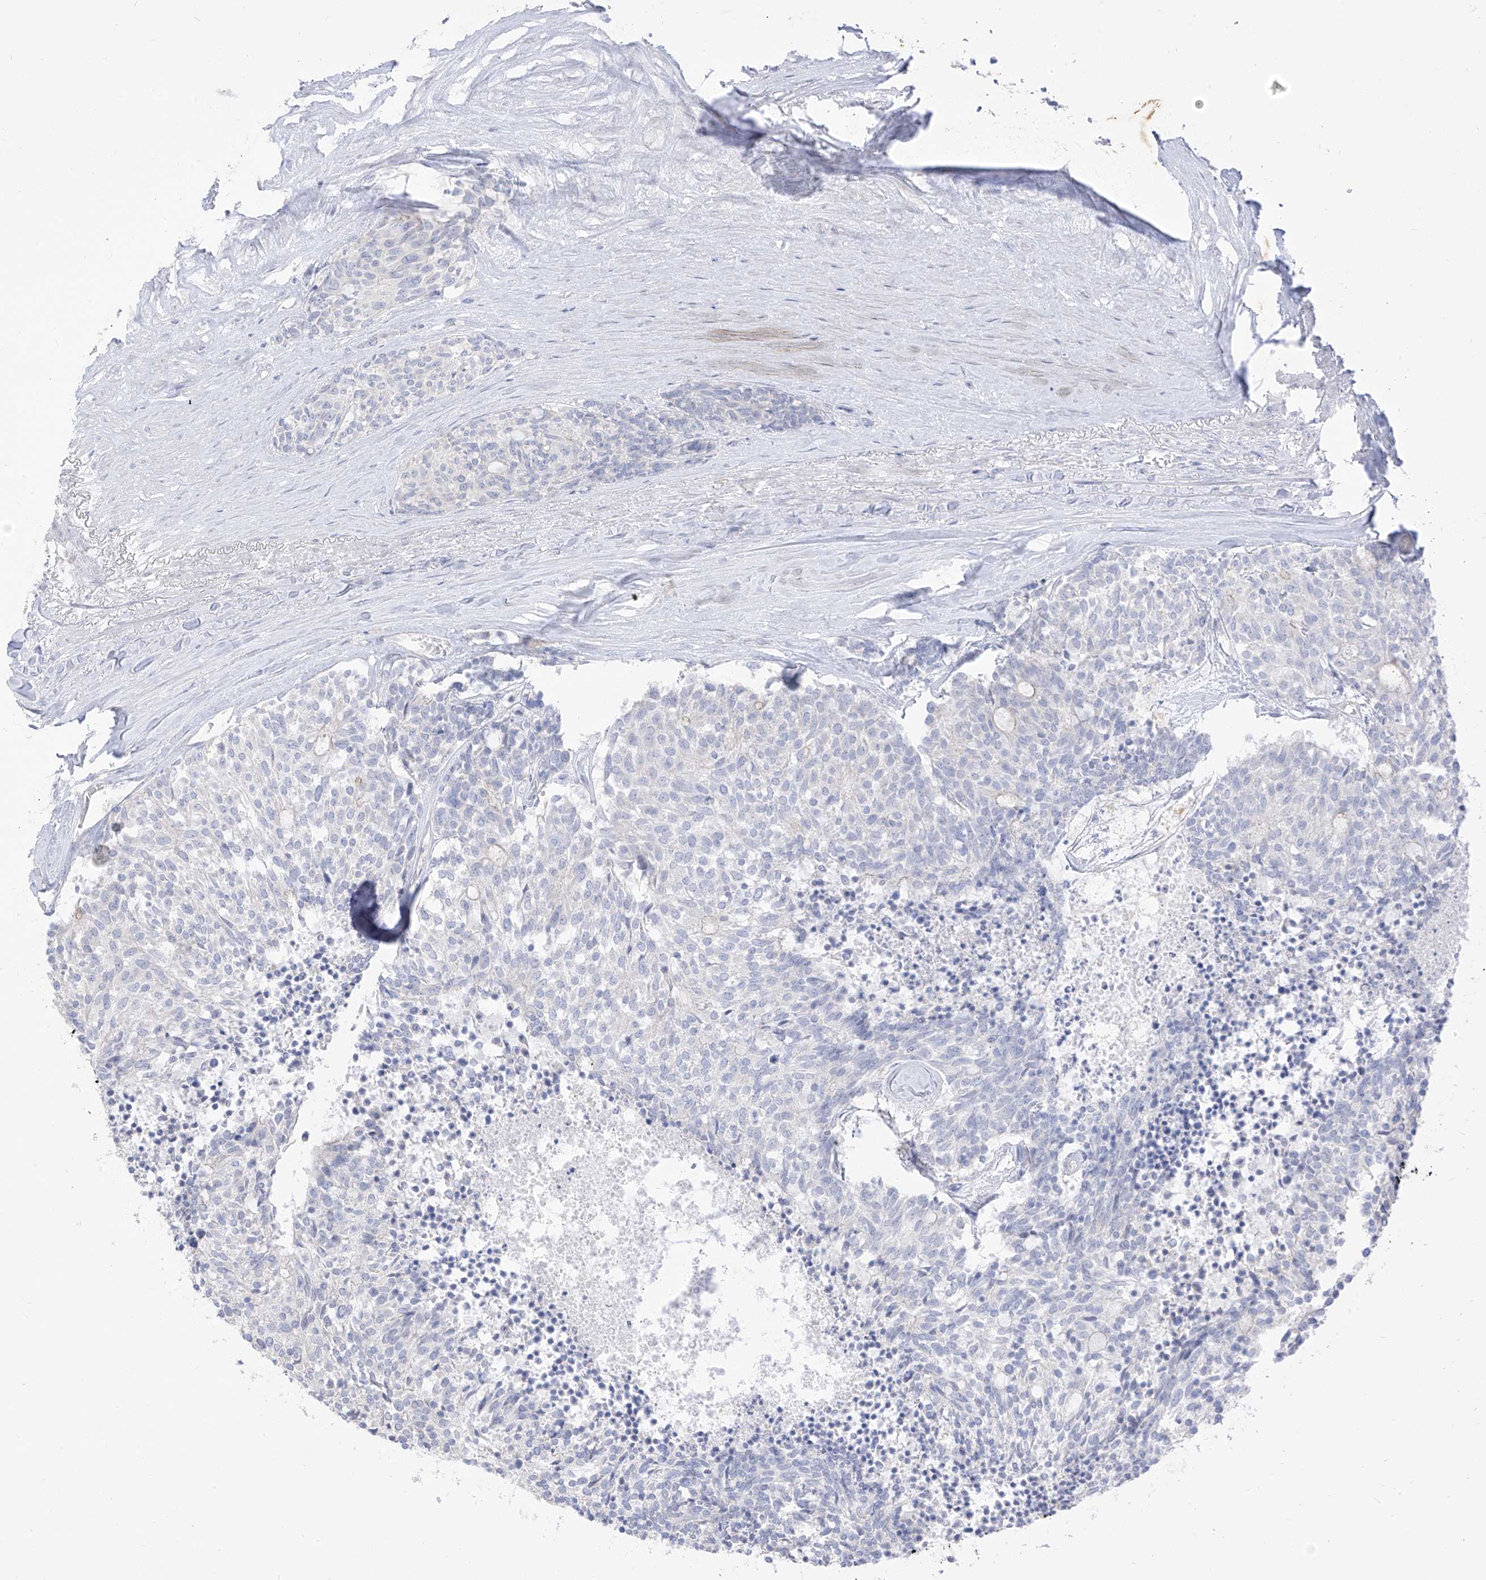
{"staining": {"intensity": "negative", "quantity": "none", "location": "none"}, "tissue": "carcinoid", "cell_type": "Tumor cells", "image_type": "cancer", "snomed": [{"axis": "morphology", "description": "Carcinoid, malignant, NOS"}, {"axis": "topography", "description": "Pancreas"}], "caption": "Tumor cells show no significant staining in carcinoid (malignant).", "gene": "ARHGEF40", "patient": {"sex": "female", "age": 54}}